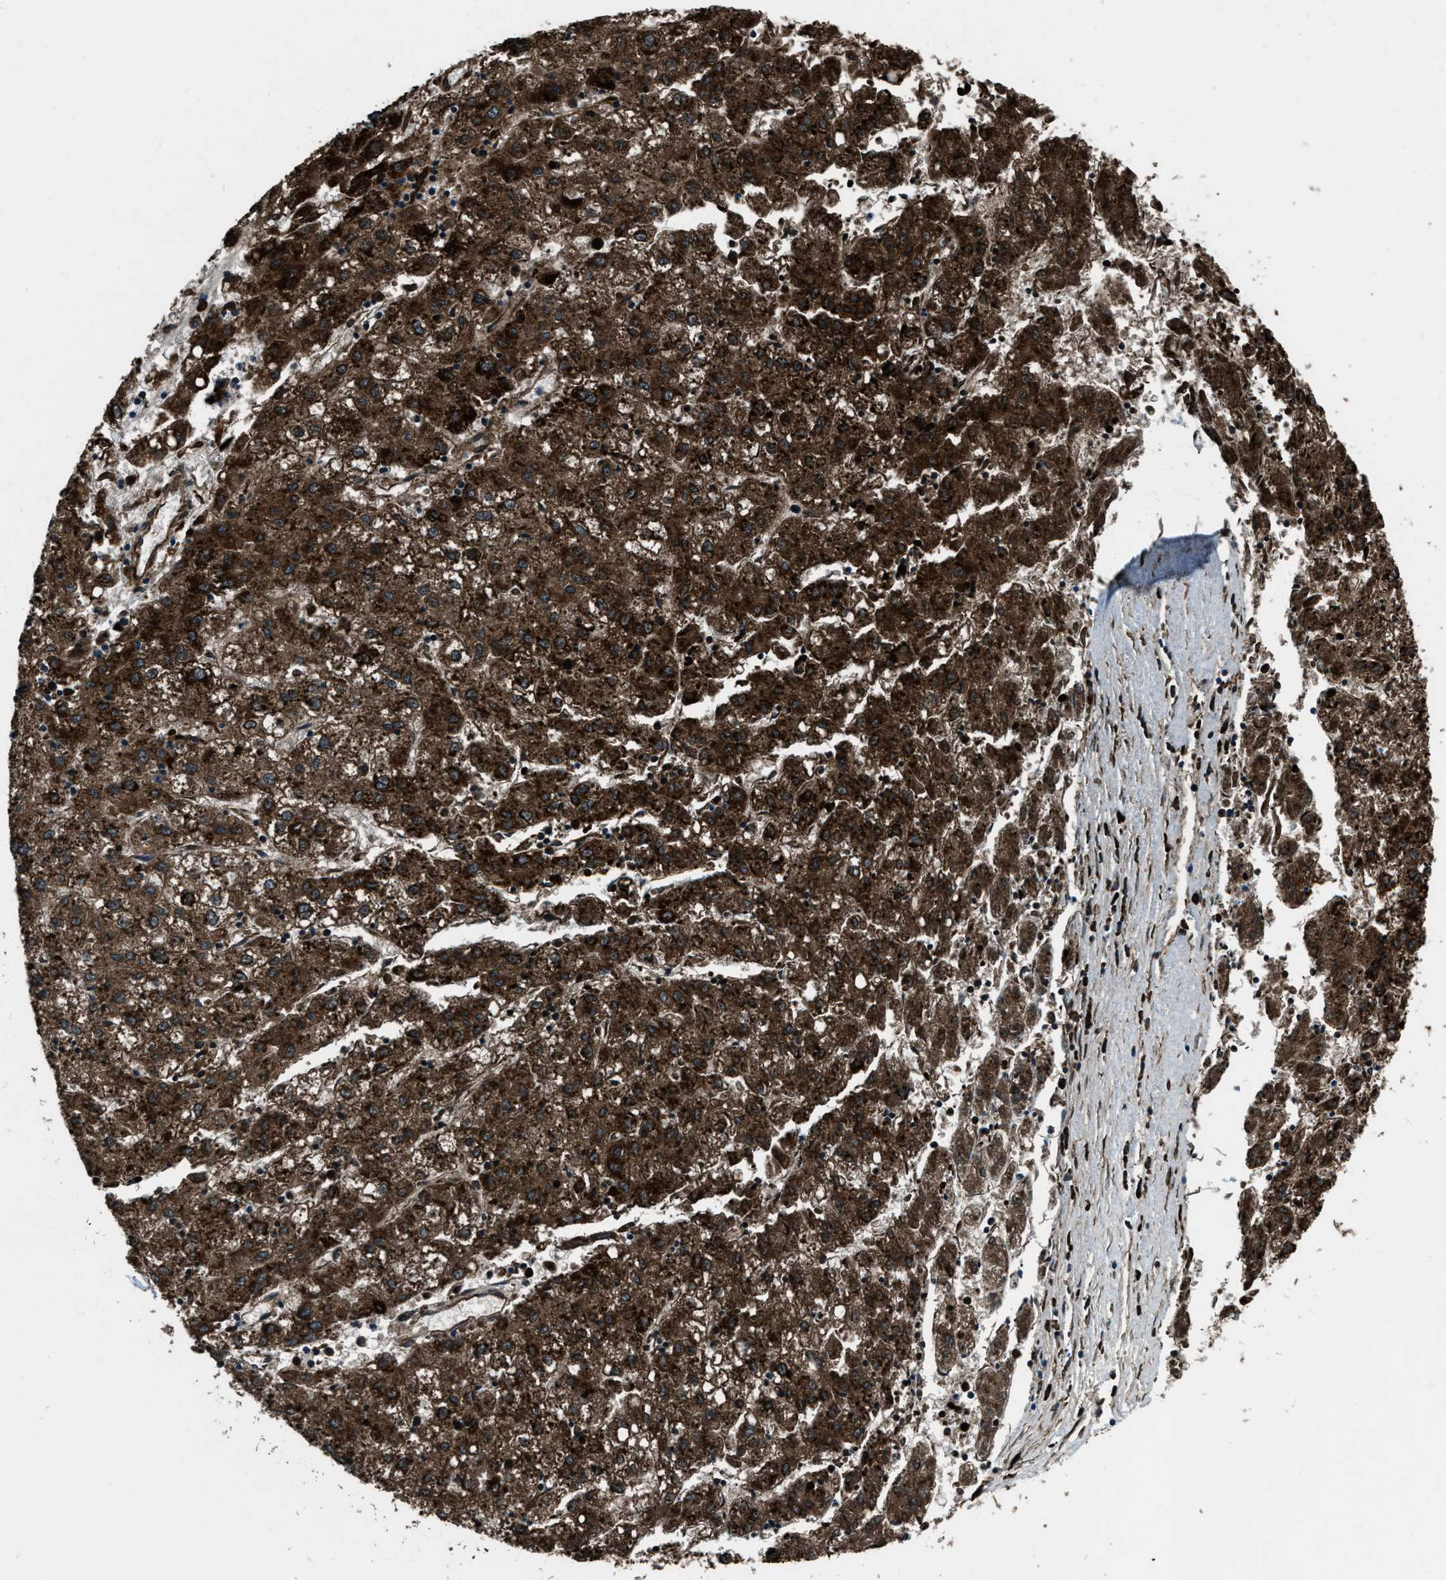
{"staining": {"intensity": "strong", "quantity": ">75%", "location": "cytoplasmic/membranous"}, "tissue": "liver cancer", "cell_type": "Tumor cells", "image_type": "cancer", "snomed": [{"axis": "morphology", "description": "Carcinoma, Hepatocellular, NOS"}, {"axis": "topography", "description": "Liver"}], "caption": "An immunohistochemistry (IHC) image of neoplastic tissue is shown. Protein staining in brown labels strong cytoplasmic/membranous positivity in hepatocellular carcinoma (liver) within tumor cells.", "gene": "SNX30", "patient": {"sex": "male", "age": 72}}